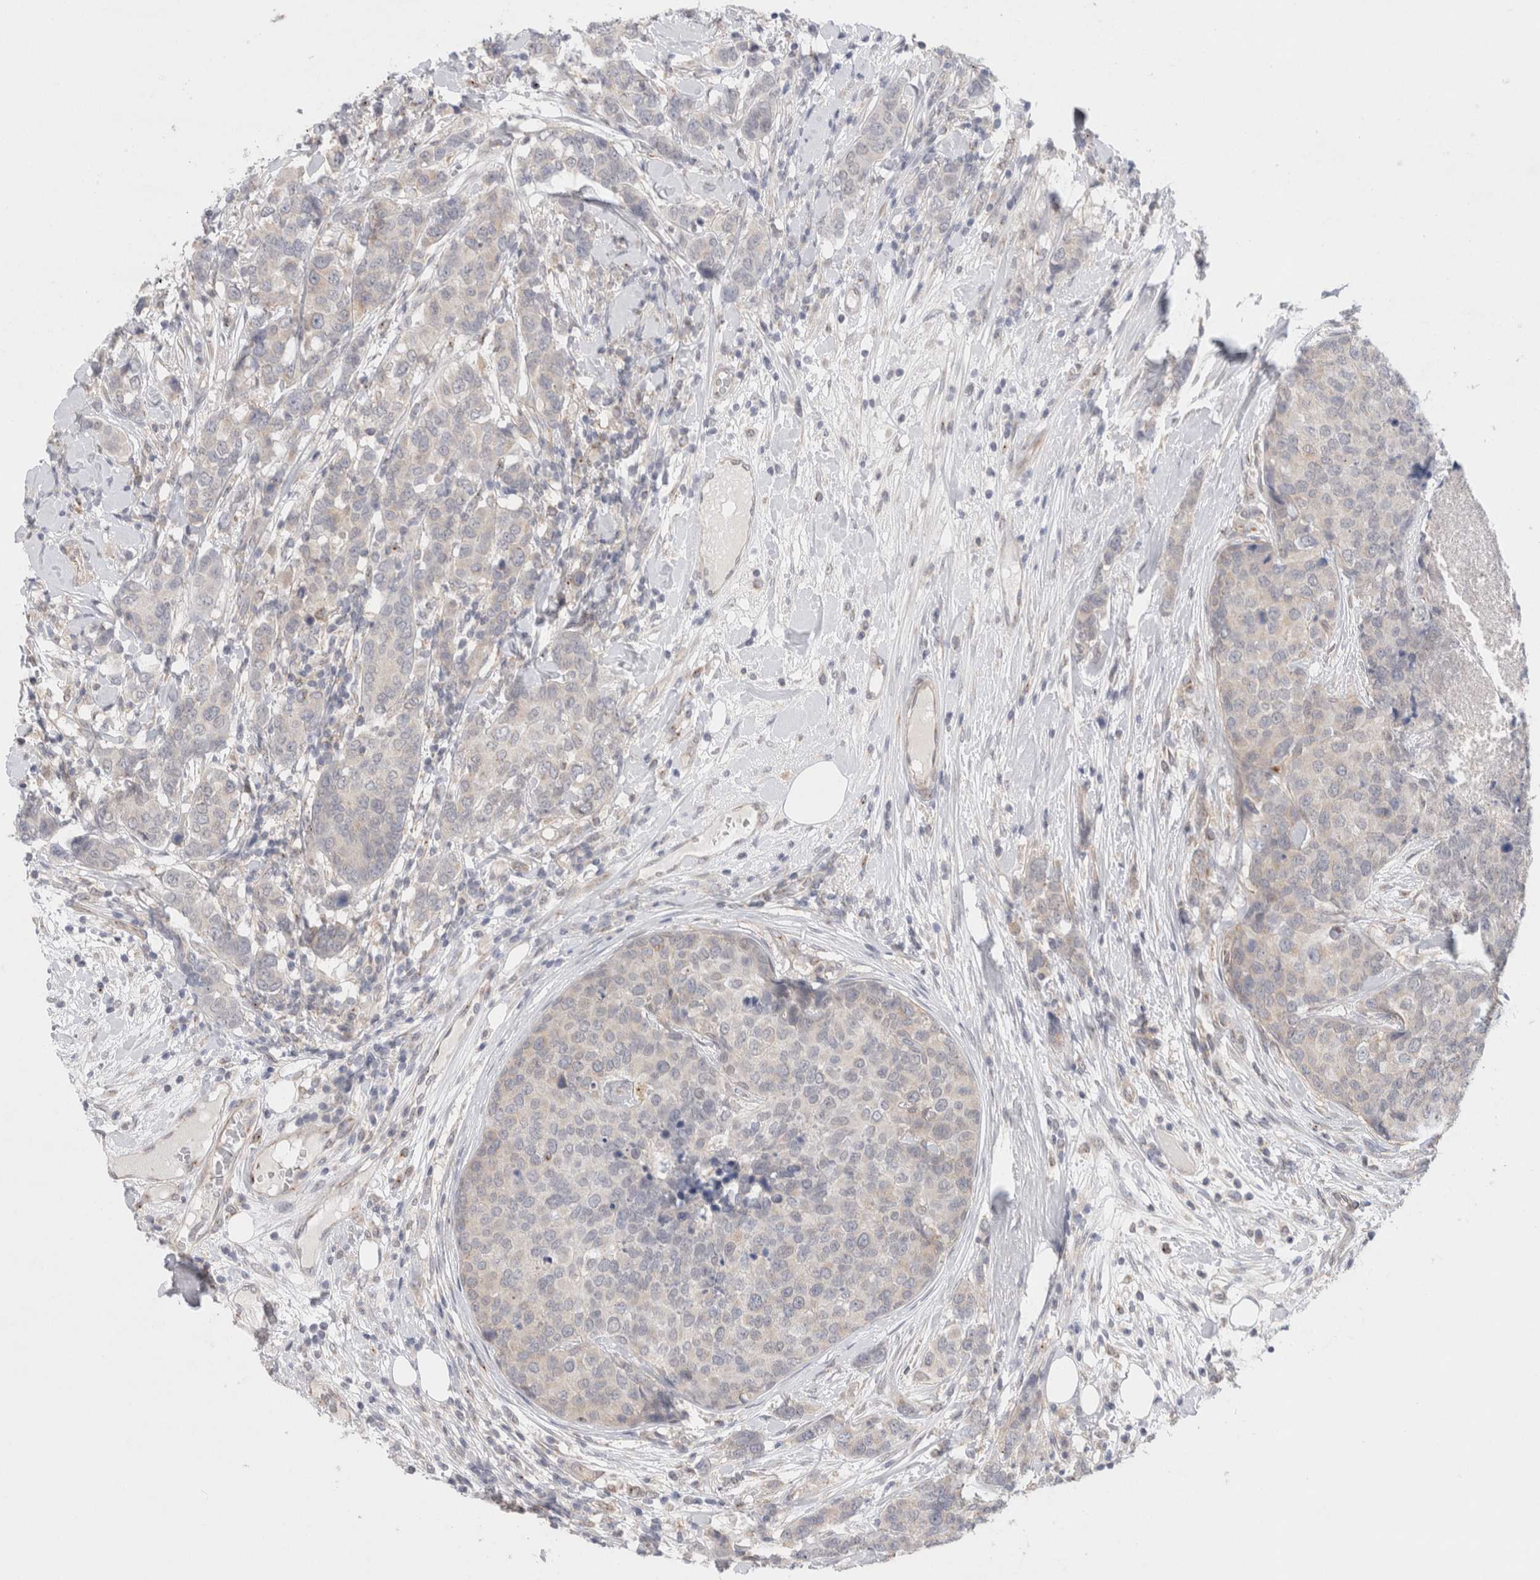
{"staining": {"intensity": "negative", "quantity": "none", "location": "none"}, "tissue": "breast cancer", "cell_type": "Tumor cells", "image_type": "cancer", "snomed": [{"axis": "morphology", "description": "Lobular carcinoma"}, {"axis": "topography", "description": "Breast"}], "caption": "Immunohistochemical staining of human breast lobular carcinoma demonstrates no significant positivity in tumor cells. The staining was performed using DAB (3,3'-diaminobenzidine) to visualize the protein expression in brown, while the nuclei were stained in blue with hematoxylin (Magnification: 20x).", "gene": "BICD2", "patient": {"sex": "female", "age": 59}}